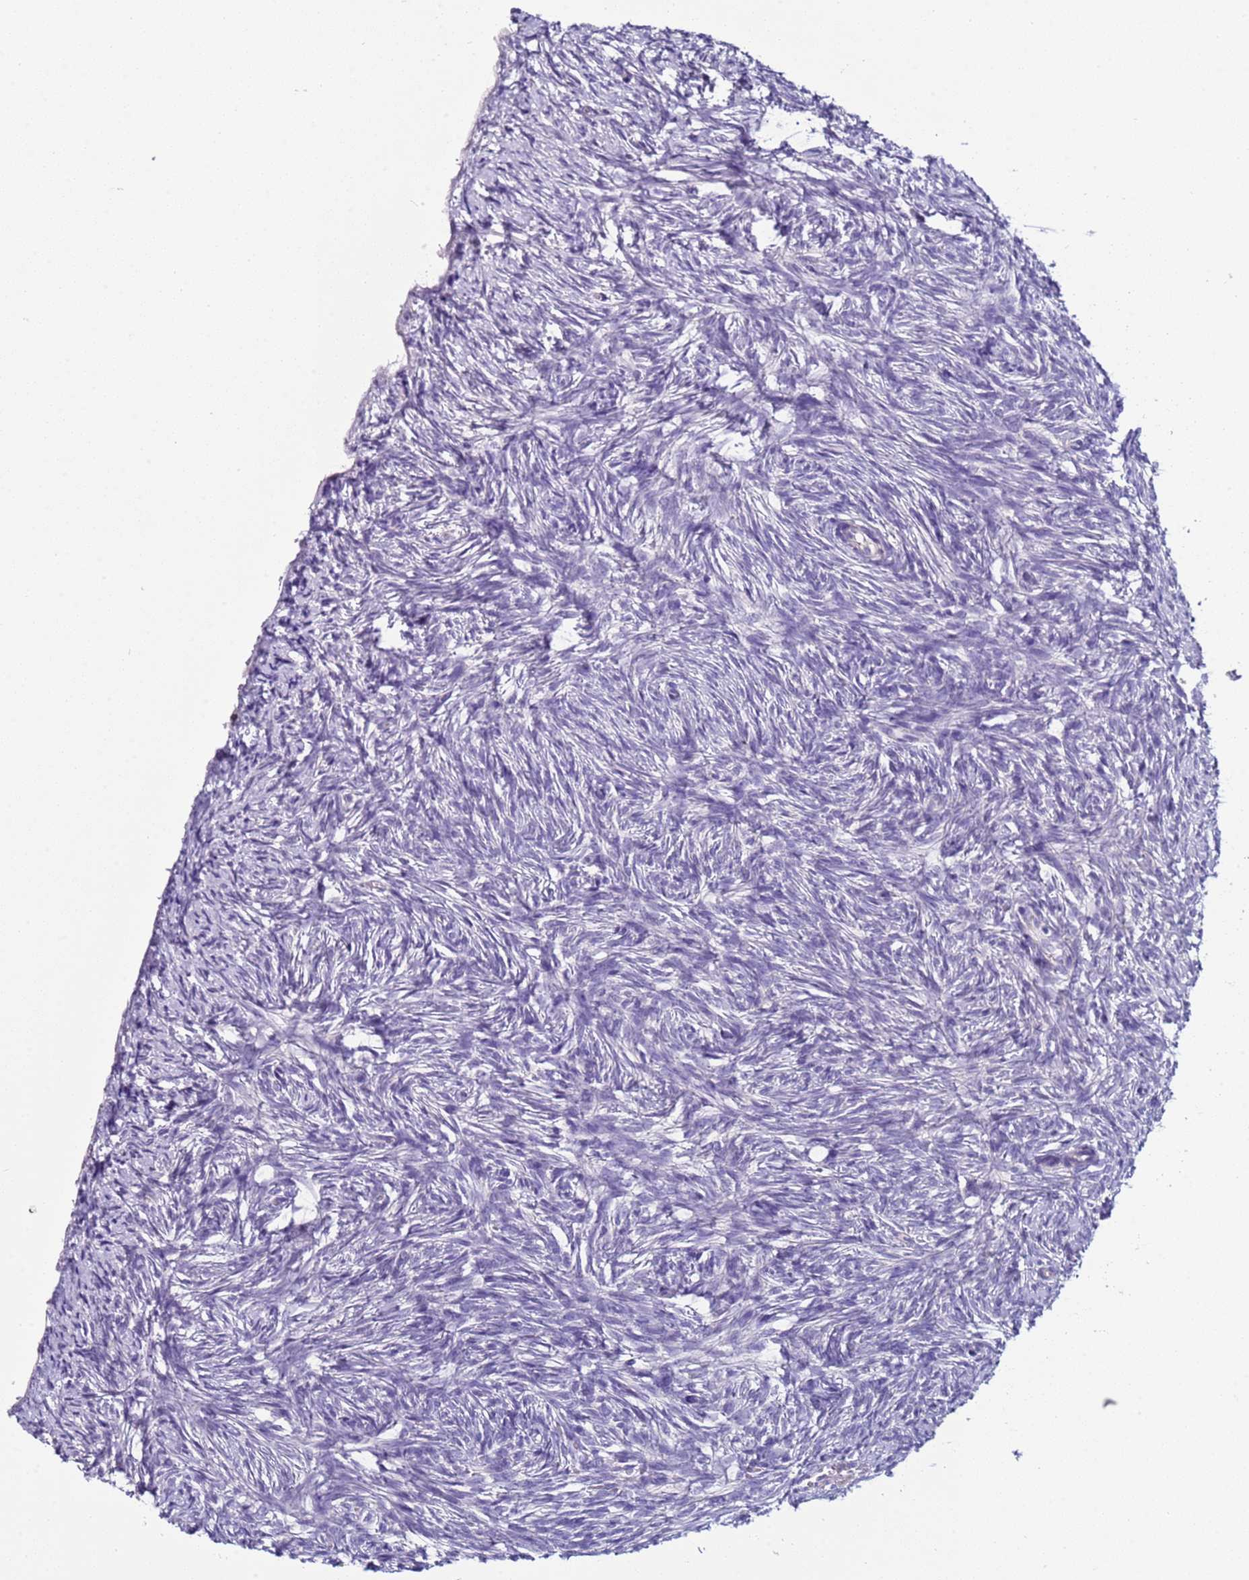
{"staining": {"intensity": "negative", "quantity": "none", "location": "none"}, "tissue": "ovary", "cell_type": "Follicle cells", "image_type": "normal", "snomed": [{"axis": "morphology", "description": "Normal tissue, NOS"}, {"axis": "topography", "description": "Ovary"}], "caption": "A histopathology image of ovary stained for a protein displays no brown staining in follicle cells. (Brightfield microscopy of DAB IHC at high magnification).", "gene": "TRIM51G", "patient": {"sex": "female", "age": 51}}